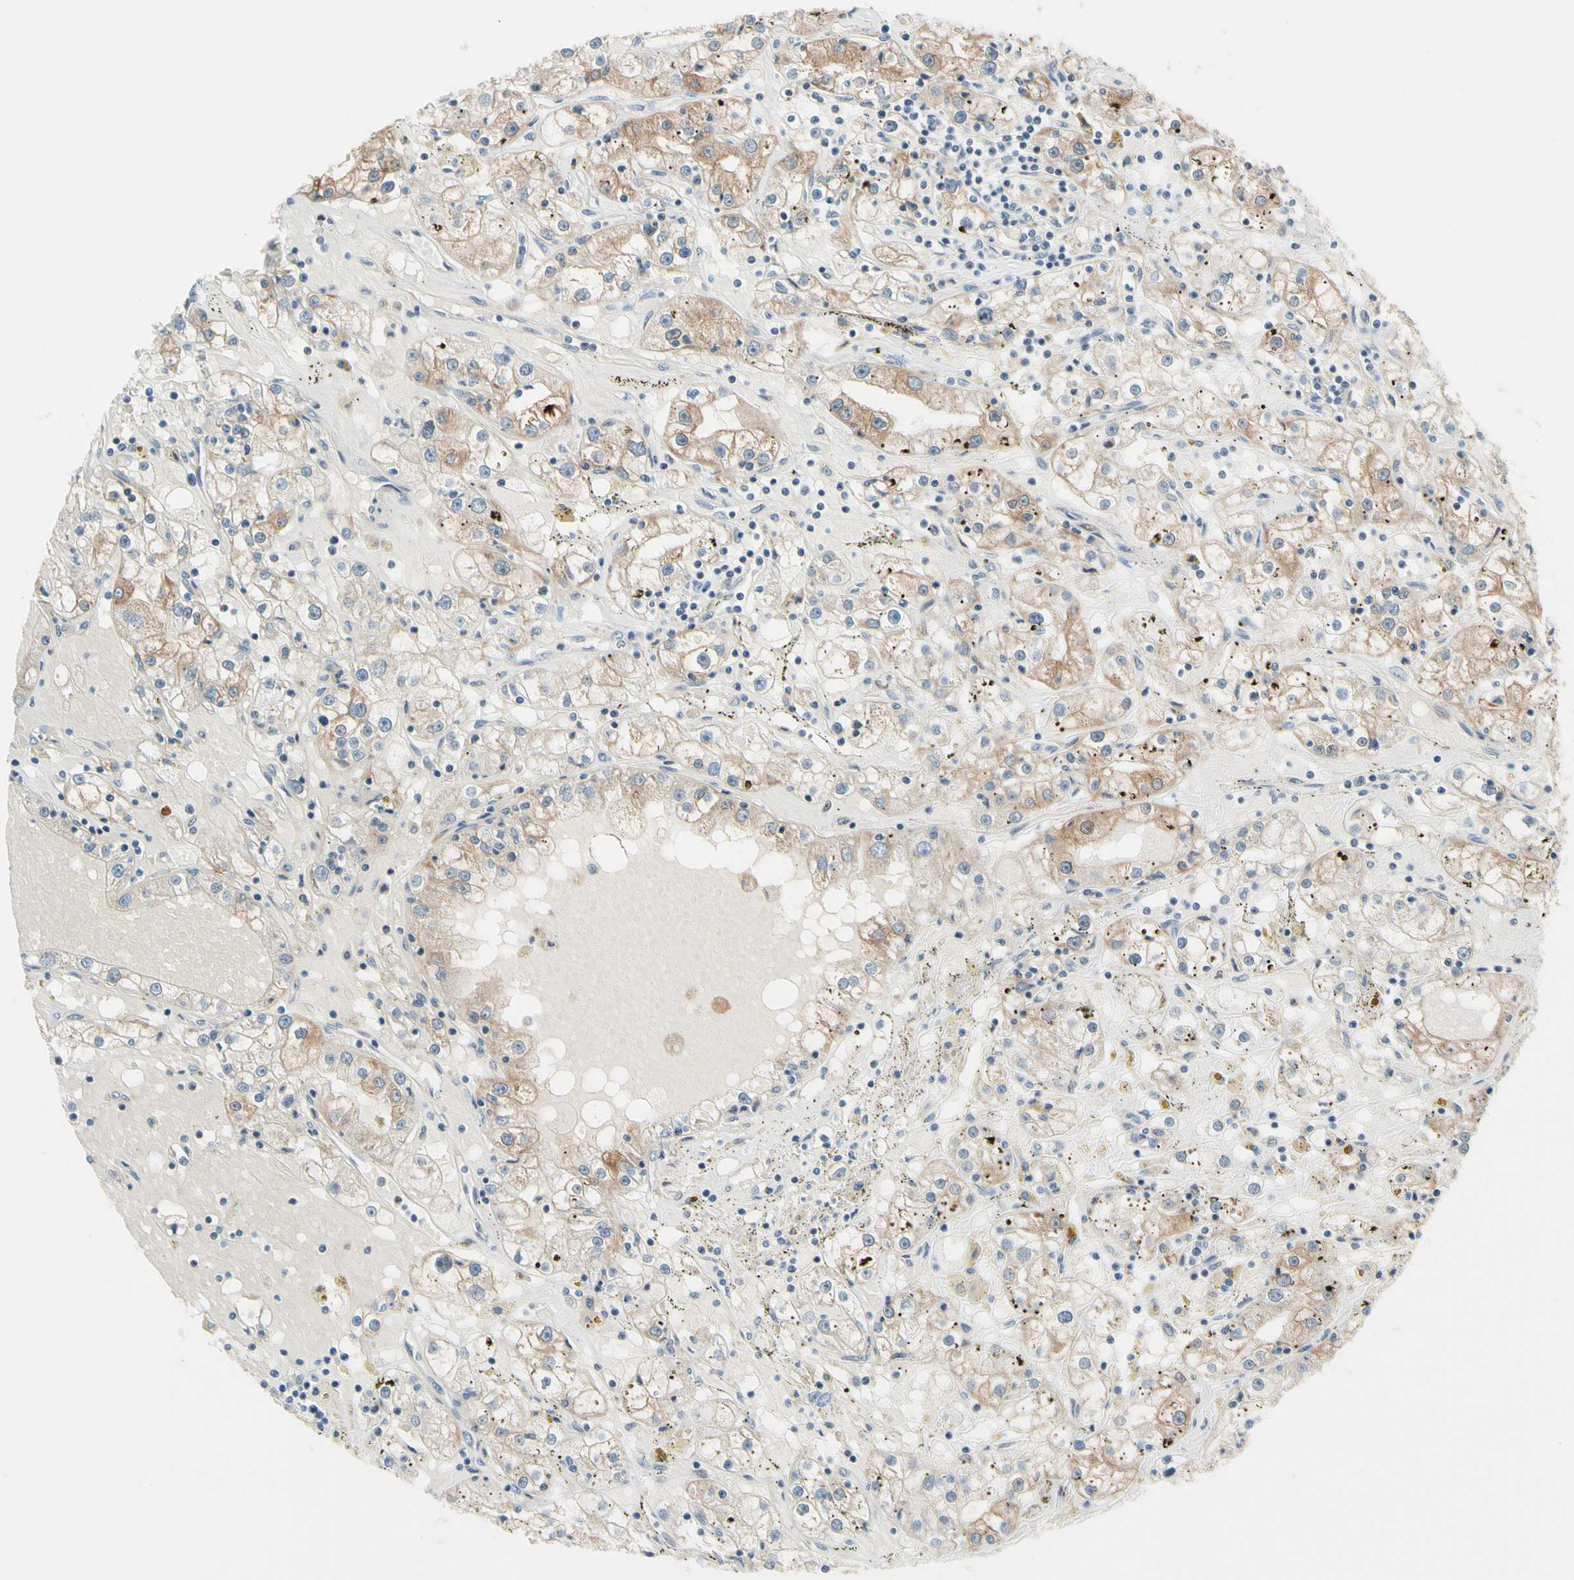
{"staining": {"intensity": "moderate", "quantity": ">75%", "location": "cytoplasmic/membranous"}, "tissue": "renal cancer", "cell_type": "Tumor cells", "image_type": "cancer", "snomed": [{"axis": "morphology", "description": "Adenocarcinoma, NOS"}, {"axis": "topography", "description": "Kidney"}], "caption": "Adenocarcinoma (renal) stained with immunohistochemistry (IHC) shows moderate cytoplasmic/membranous positivity in about >75% of tumor cells.", "gene": "CFAP36", "patient": {"sex": "male", "age": 56}}